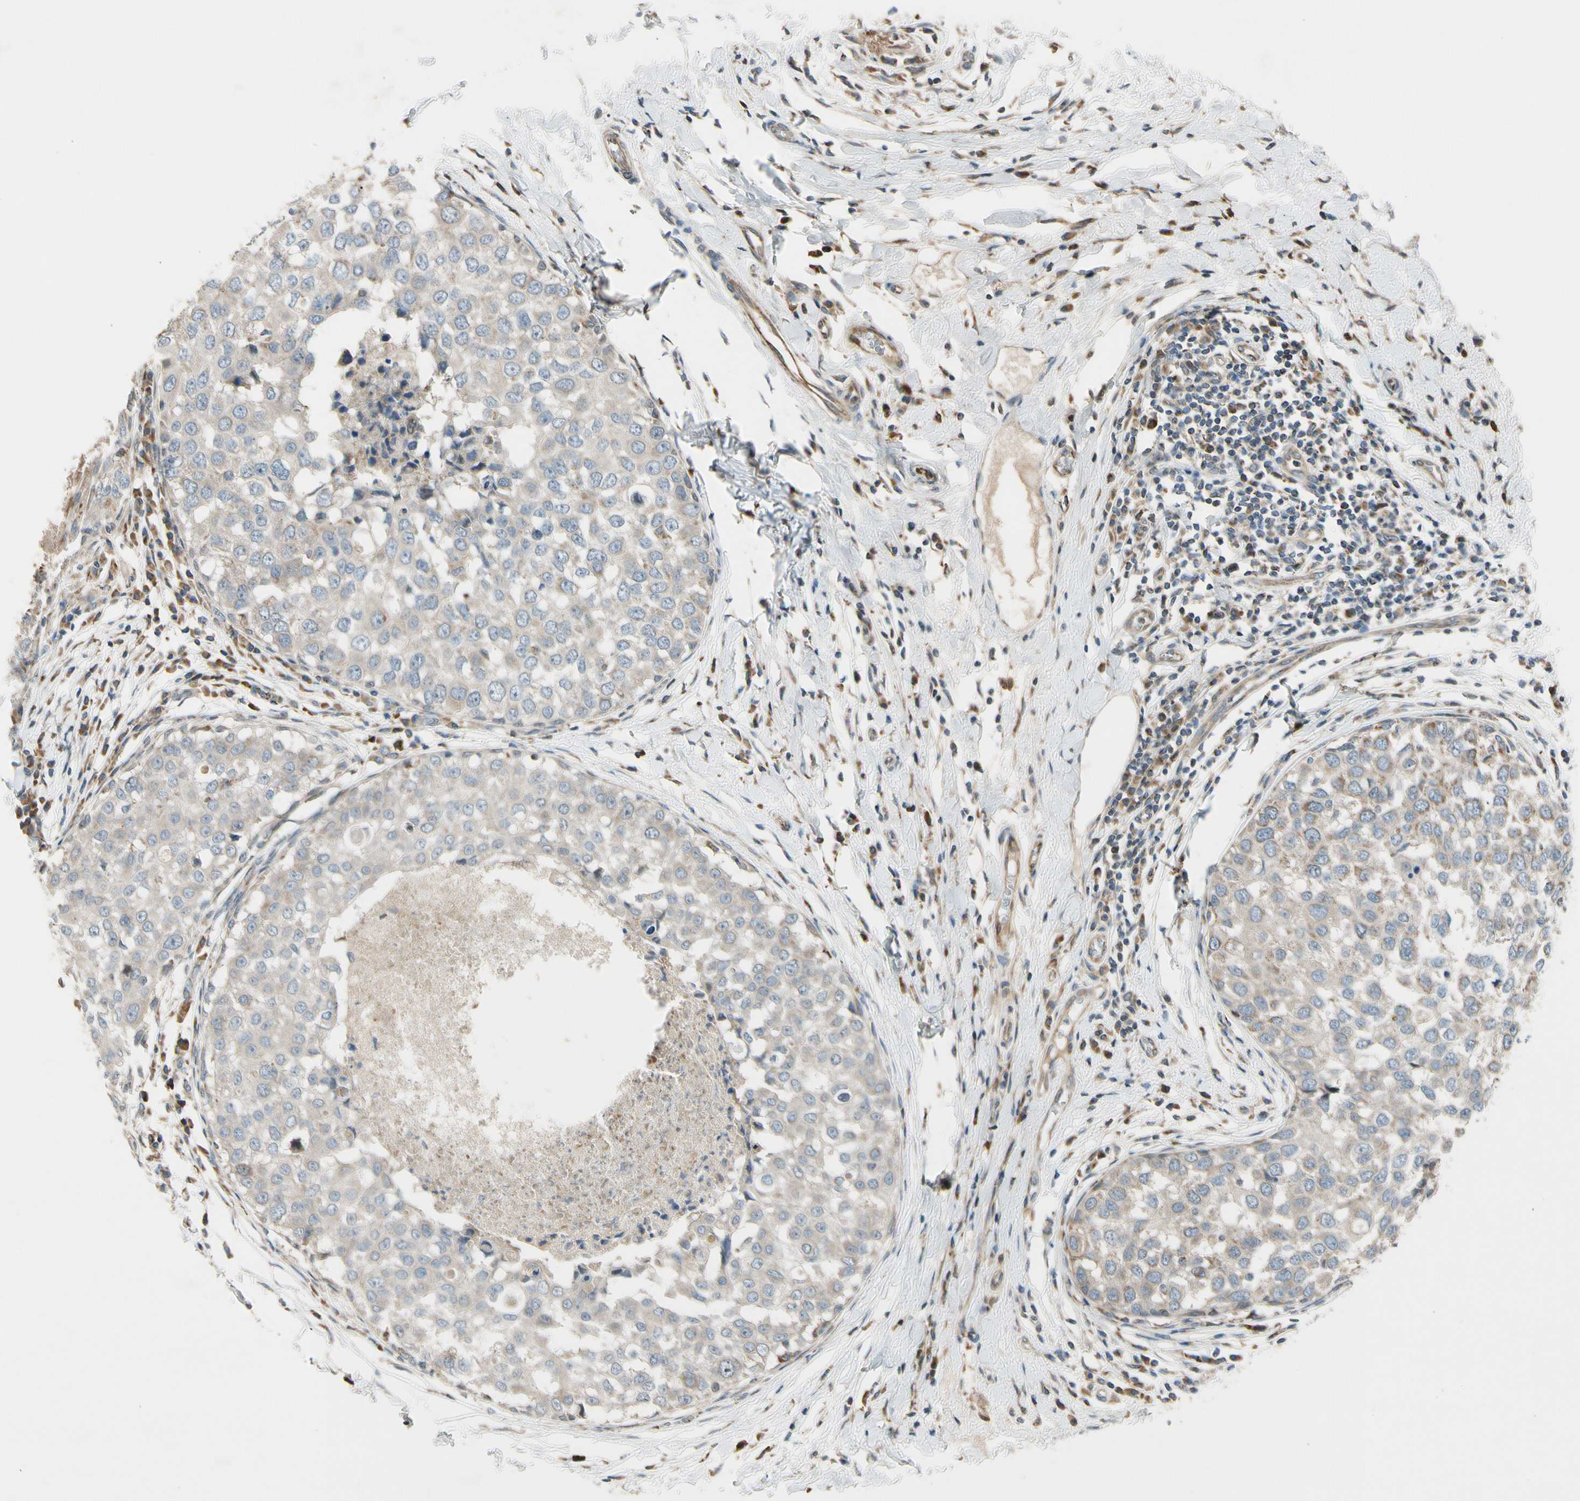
{"staining": {"intensity": "weak", "quantity": ">75%", "location": "cytoplasmic/membranous"}, "tissue": "breast cancer", "cell_type": "Tumor cells", "image_type": "cancer", "snomed": [{"axis": "morphology", "description": "Duct carcinoma"}, {"axis": "topography", "description": "Breast"}], "caption": "Breast cancer (intraductal carcinoma) was stained to show a protein in brown. There is low levels of weak cytoplasmic/membranous staining in about >75% of tumor cells.", "gene": "NPHP3", "patient": {"sex": "female", "age": 27}}